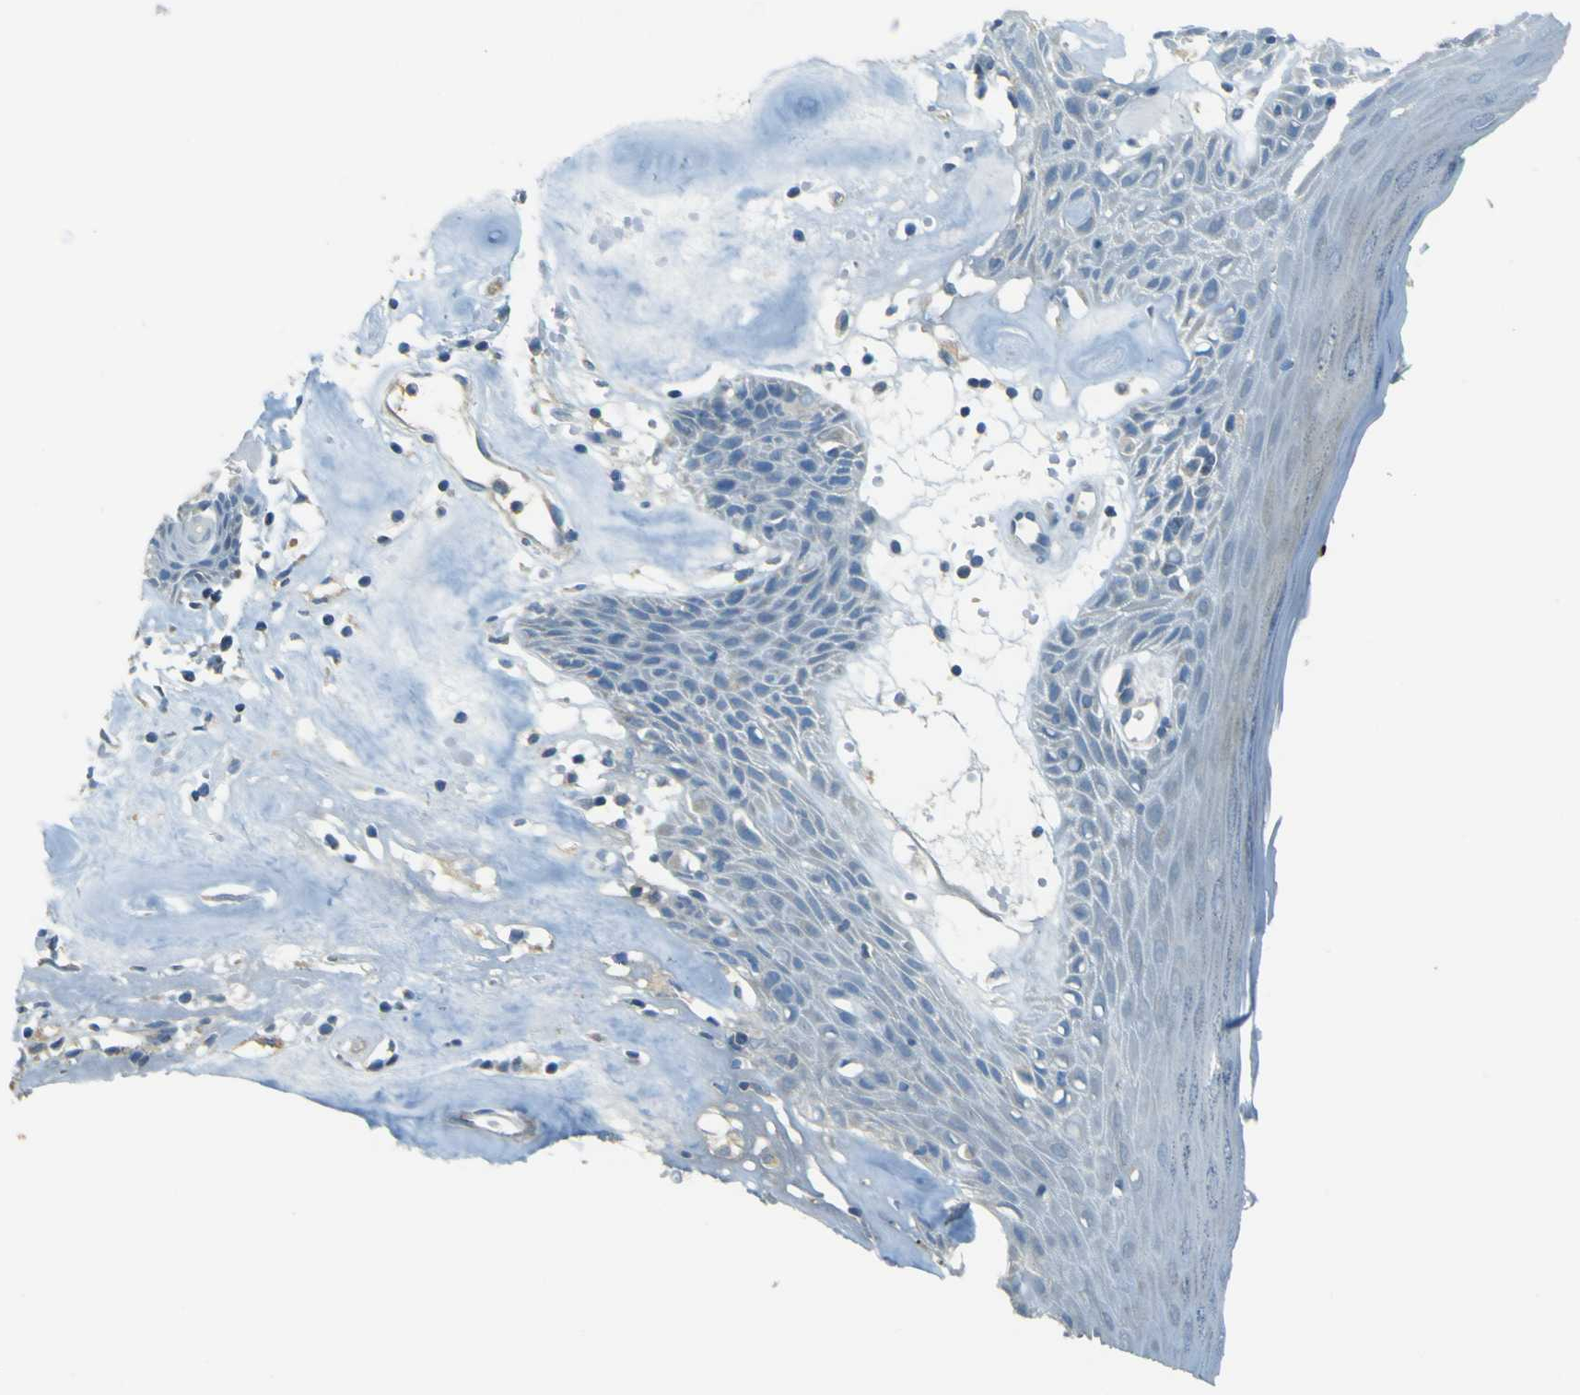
{"staining": {"intensity": "negative", "quantity": "none", "location": "none"}, "tissue": "skin", "cell_type": "Epidermal cells", "image_type": "normal", "snomed": [{"axis": "morphology", "description": "Normal tissue, NOS"}, {"axis": "morphology", "description": "Inflammation, NOS"}, {"axis": "topography", "description": "Vulva"}], "caption": "An IHC micrograph of normal skin is shown. There is no staining in epidermal cells of skin.", "gene": "FKTN", "patient": {"sex": "female", "age": 84}}